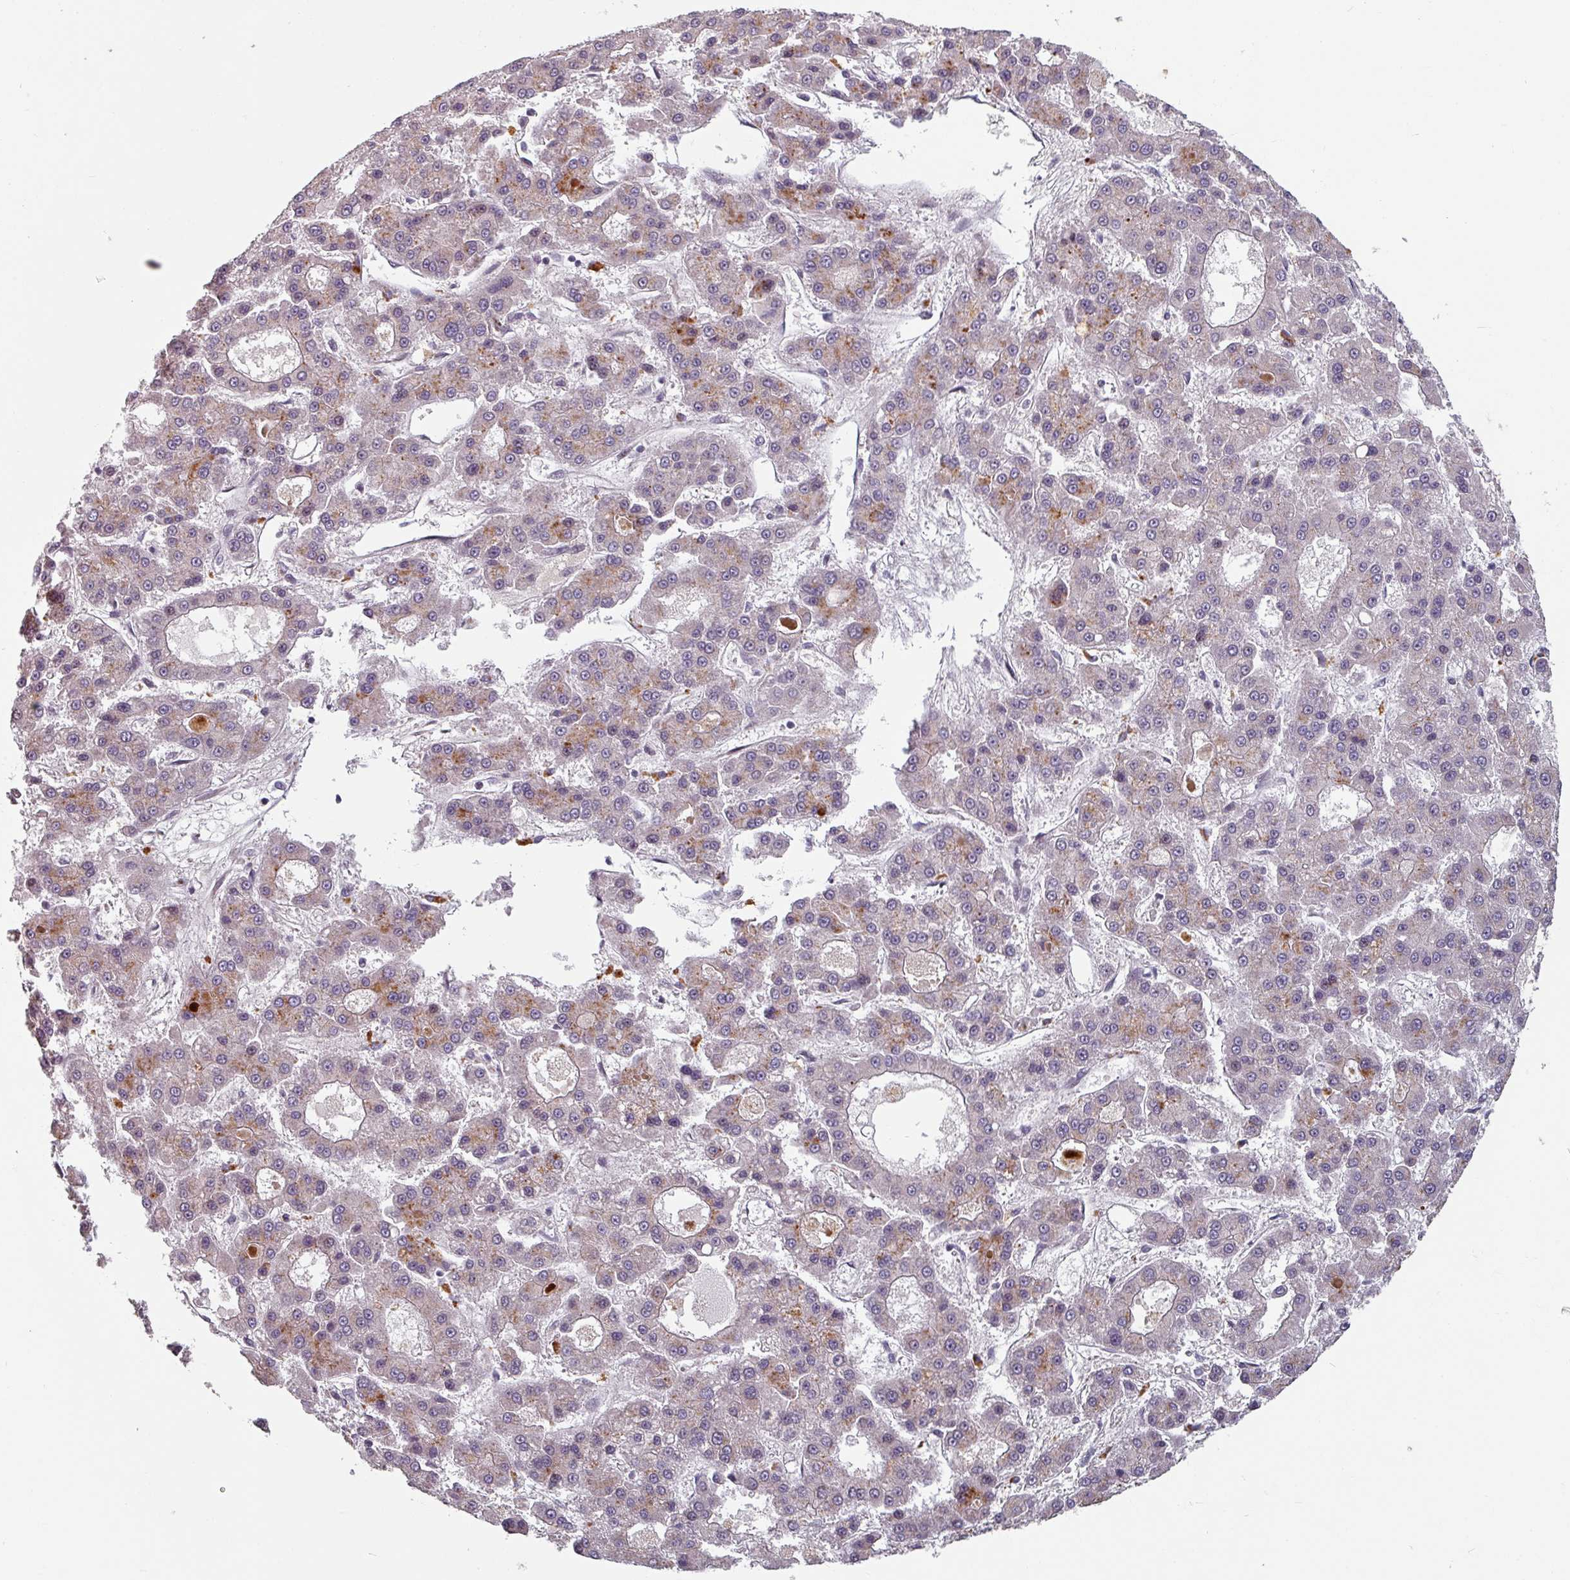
{"staining": {"intensity": "weak", "quantity": "<25%", "location": "cytoplasmic/membranous"}, "tissue": "liver cancer", "cell_type": "Tumor cells", "image_type": "cancer", "snomed": [{"axis": "morphology", "description": "Carcinoma, Hepatocellular, NOS"}, {"axis": "topography", "description": "Liver"}], "caption": "IHC micrograph of liver hepatocellular carcinoma stained for a protein (brown), which shows no positivity in tumor cells.", "gene": "CYB5RL", "patient": {"sex": "male", "age": 70}}